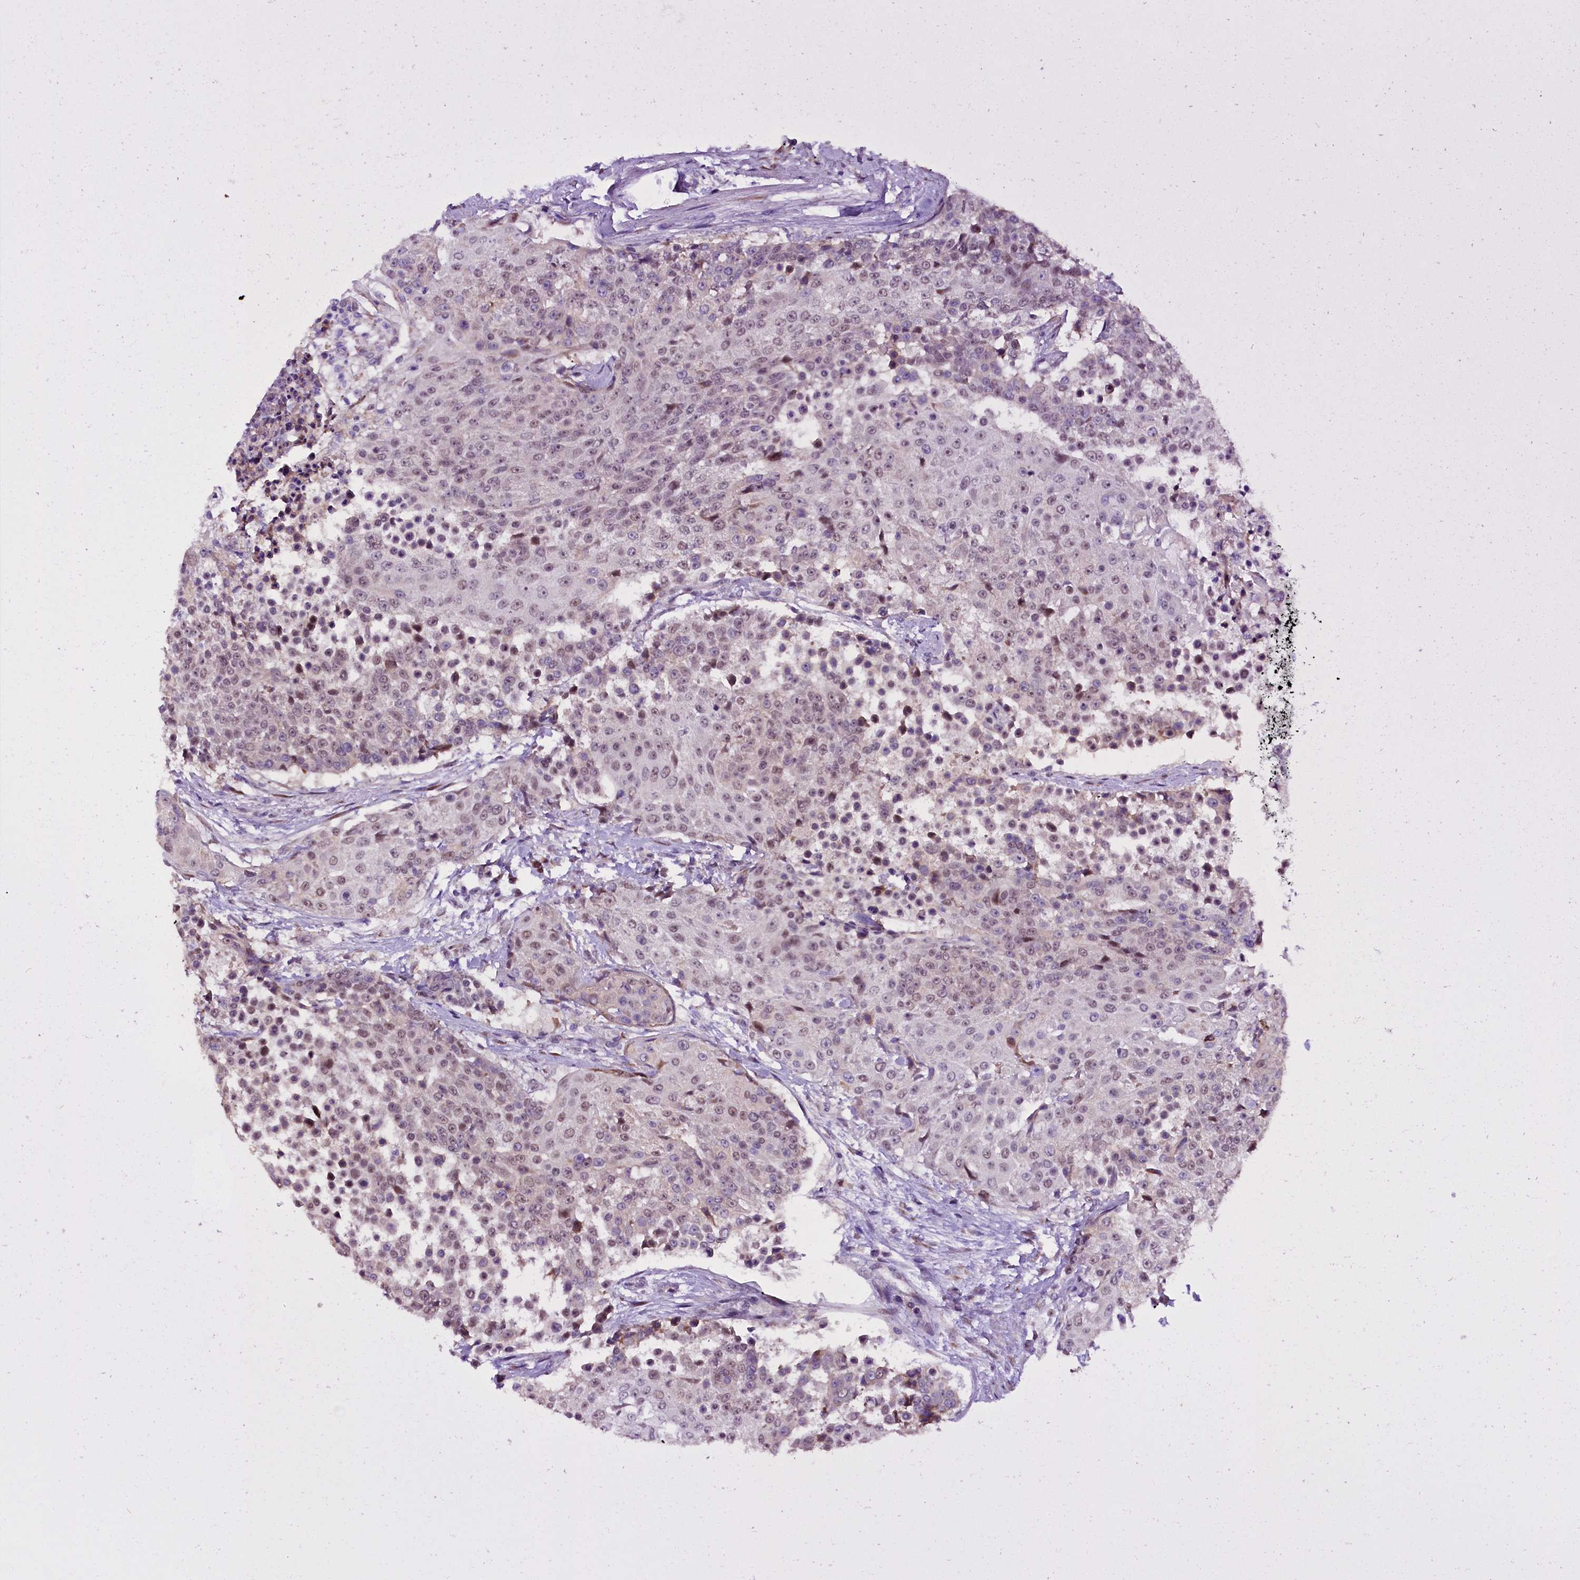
{"staining": {"intensity": "weak", "quantity": "25%-75%", "location": "nuclear"}, "tissue": "urothelial cancer", "cell_type": "Tumor cells", "image_type": "cancer", "snomed": [{"axis": "morphology", "description": "Urothelial carcinoma, High grade"}, {"axis": "topography", "description": "Urinary bladder"}], "caption": "This is a histology image of immunohistochemistry staining of urothelial cancer, which shows weak expression in the nuclear of tumor cells.", "gene": "RPUSD2", "patient": {"sex": "female", "age": 63}}